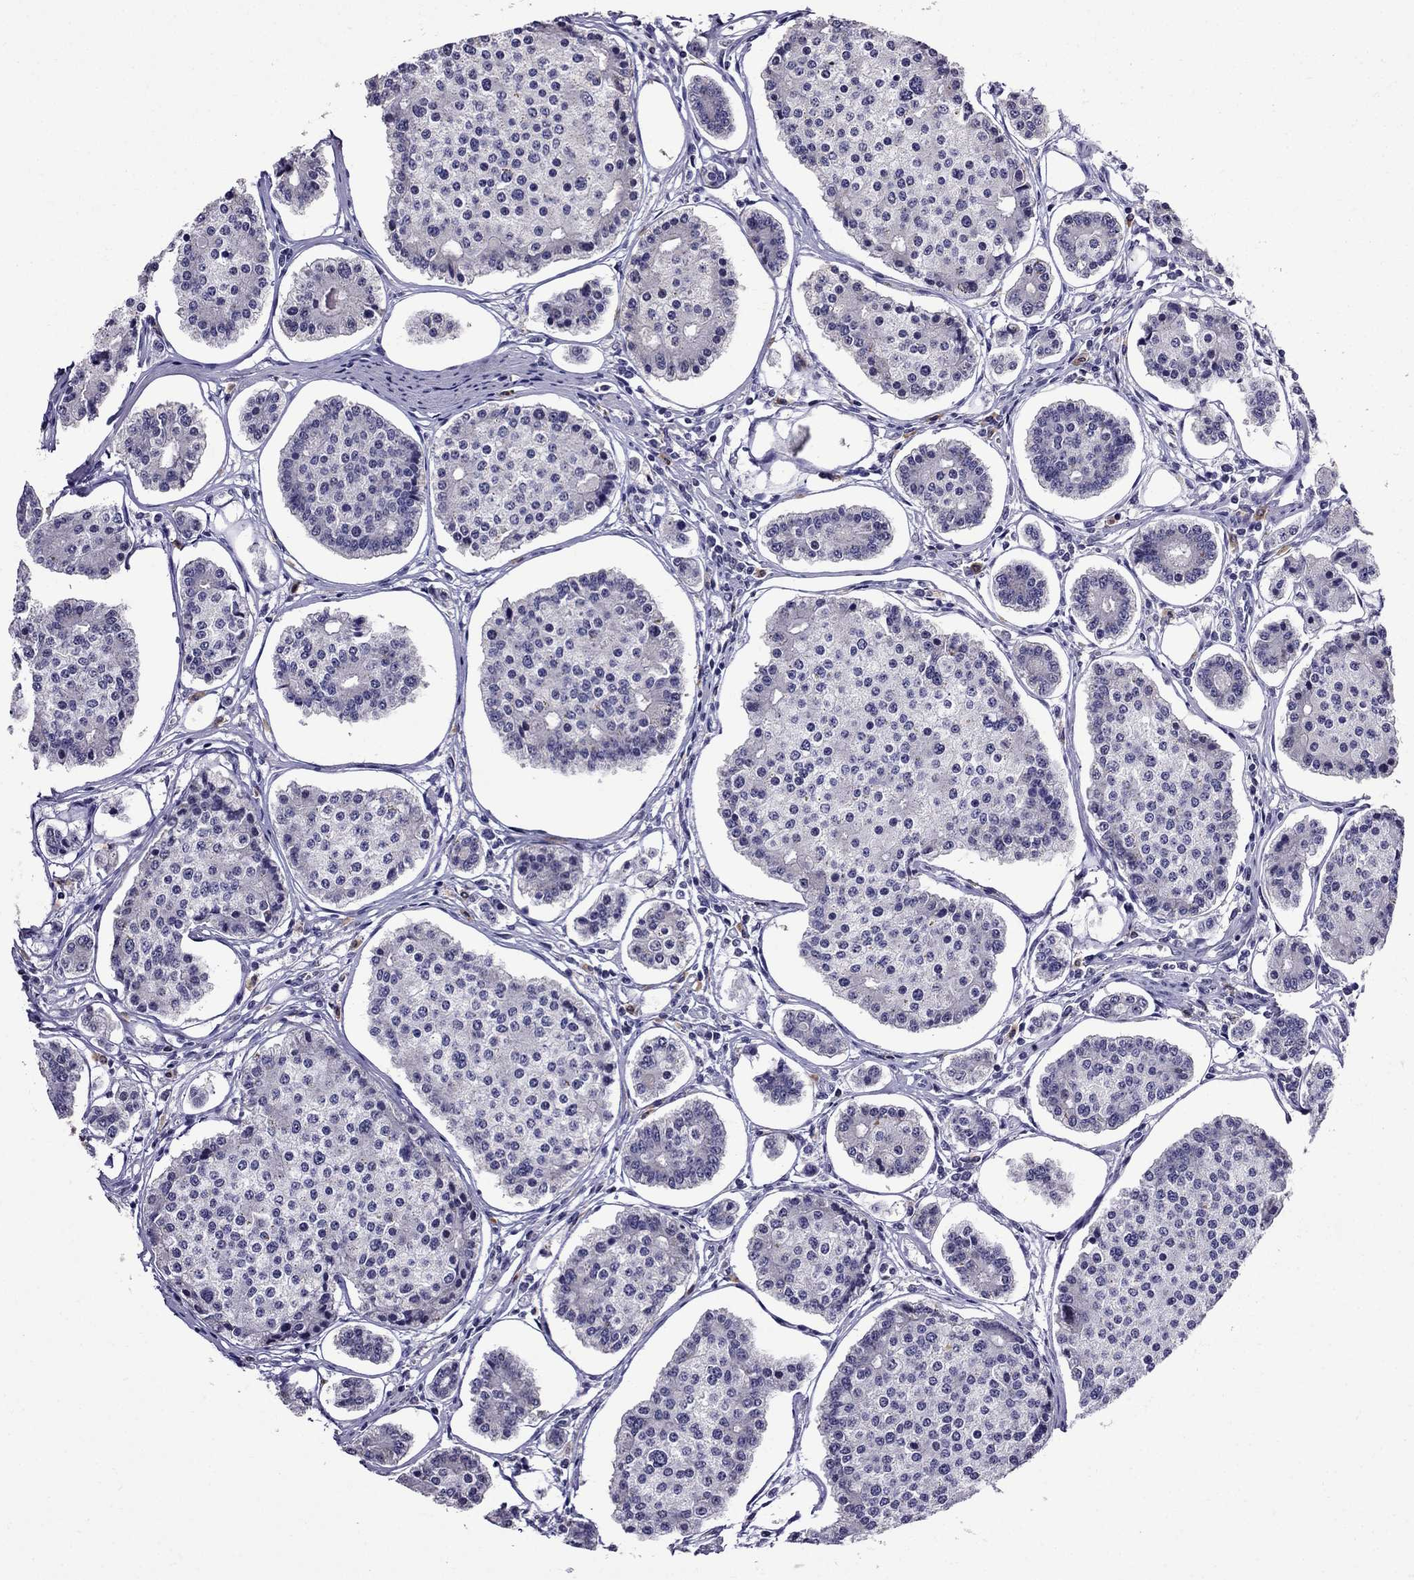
{"staining": {"intensity": "negative", "quantity": "none", "location": "none"}, "tissue": "carcinoid", "cell_type": "Tumor cells", "image_type": "cancer", "snomed": [{"axis": "morphology", "description": "Carcinoid, malignant, NOS"}, {"axis": "topography", "description": "Small intestine"}], "caption": "Malignant carcinoid was stained to show a protein in brown. There is no significant expression in tumor cells.", "gene": "OLFM4", "patient": {"sex": "female", "age": 65}}